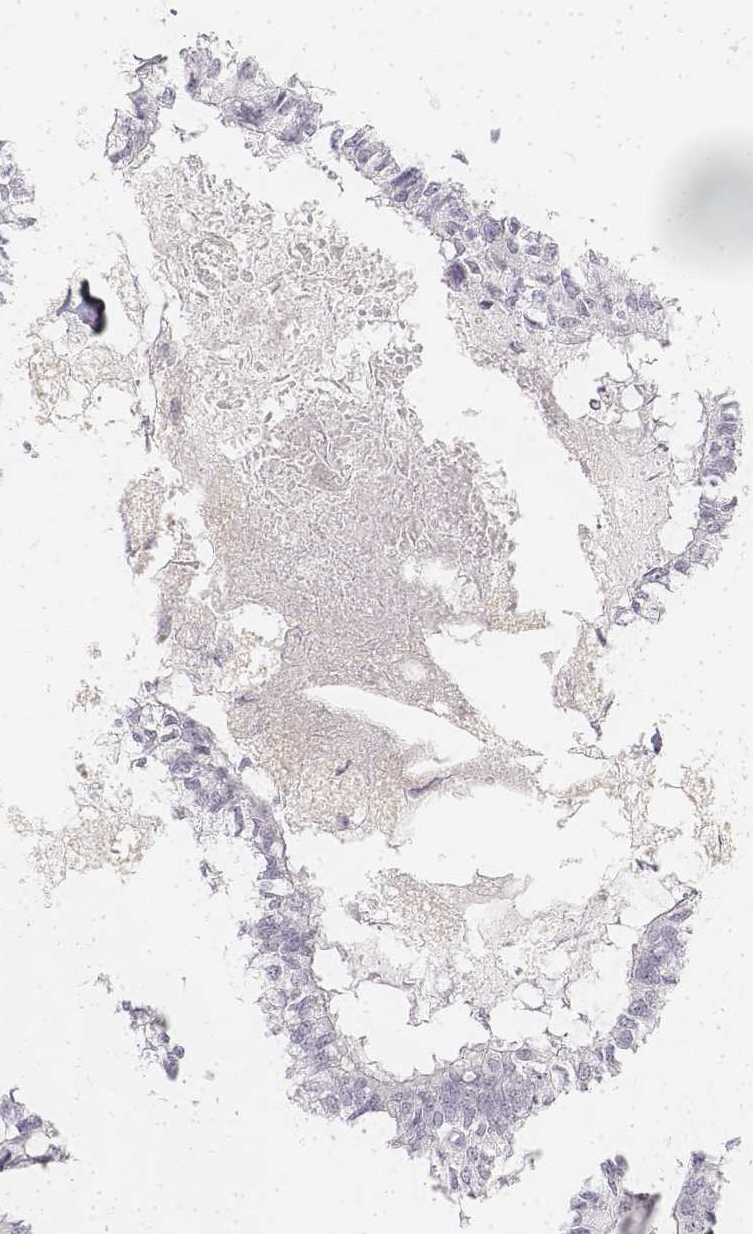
{"staining": {"intensity": "negative", "quantity": "none", "location": "none"}, "tissue": "colorectal cancer", "cell_type": "Tumor cells", "image_type": "cancer", "snomed": [{"axis": "morphology", "description": "Adenocarcinoma, NOS"}, {"axis": "topography", "description": "Colon"}, {"axis": "topography", "description": "Rectum"}], "caption": "Immunohistochemistry (IHC) micrograph of human adenocarcinoma (colorectal) stained for a protein (brown), which exhibits no staining in tumor cells.", "gene": "KRT25", "patient": {"sex": "male", "age": 57}}